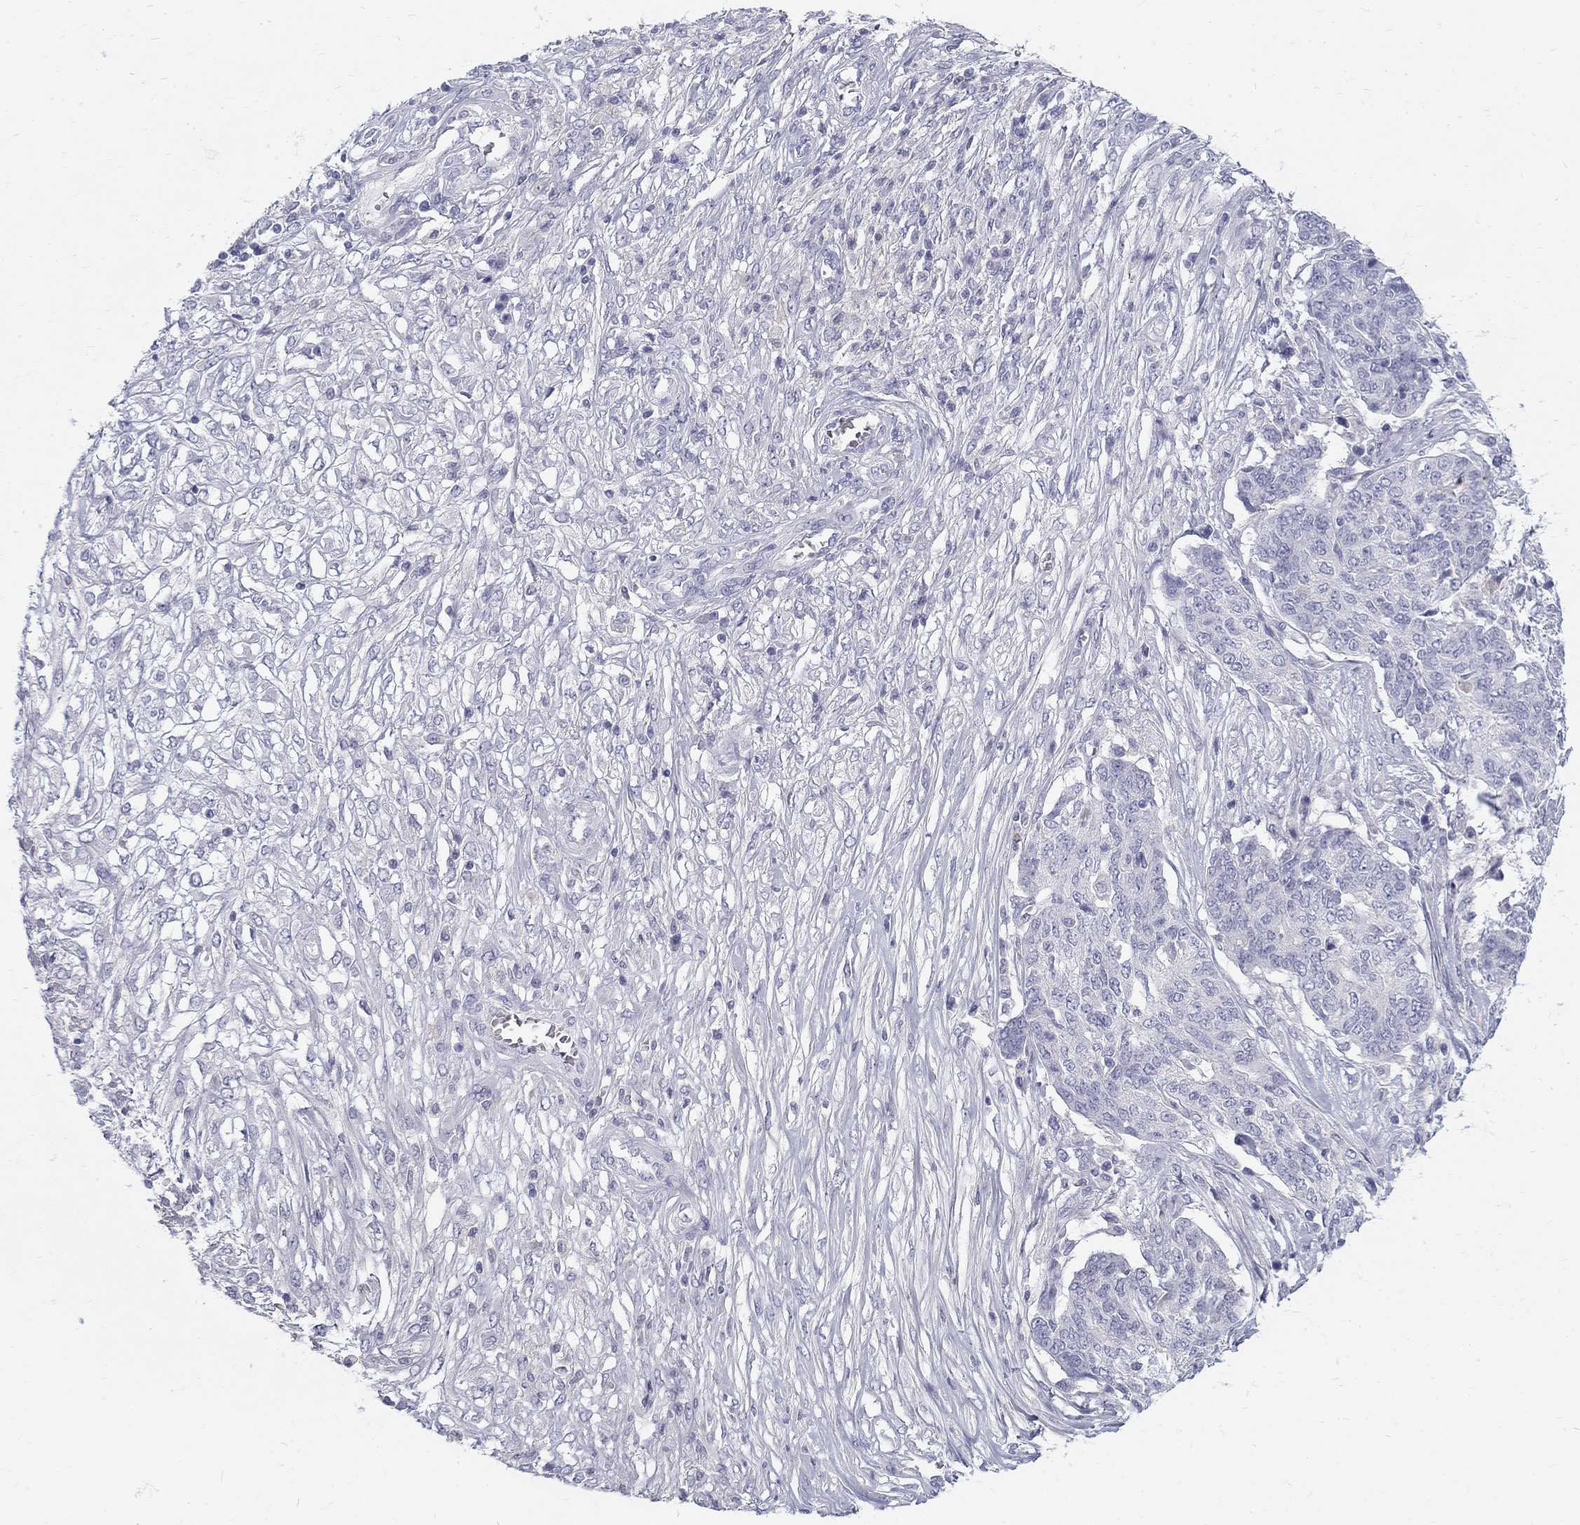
{"staining": {"intensity": "negative", "quantity": "none", "location": "none"}, "tissue": "ovarian cancer", "cell_type": "Tumor cells", "image_type": "cancer", "snomed": [{"axis": "morphology", "description": "Cystadenocarcinoma, serous, NOS"}, {"axis": "topography", "description": "Ovary"}], "caption": "DAB immunohistochemical staining of ovarian cancer (serous cystadenocarcinoma) displays no significant staining in tumor cells. Brightfield microscopy of immunohistochemistry (IHC) stained with DAB (brown) and hematoxylin (blue), captured at high magnification.", "gene": "MAGEB6", "patient": {"sex": "female", "age": 67}}